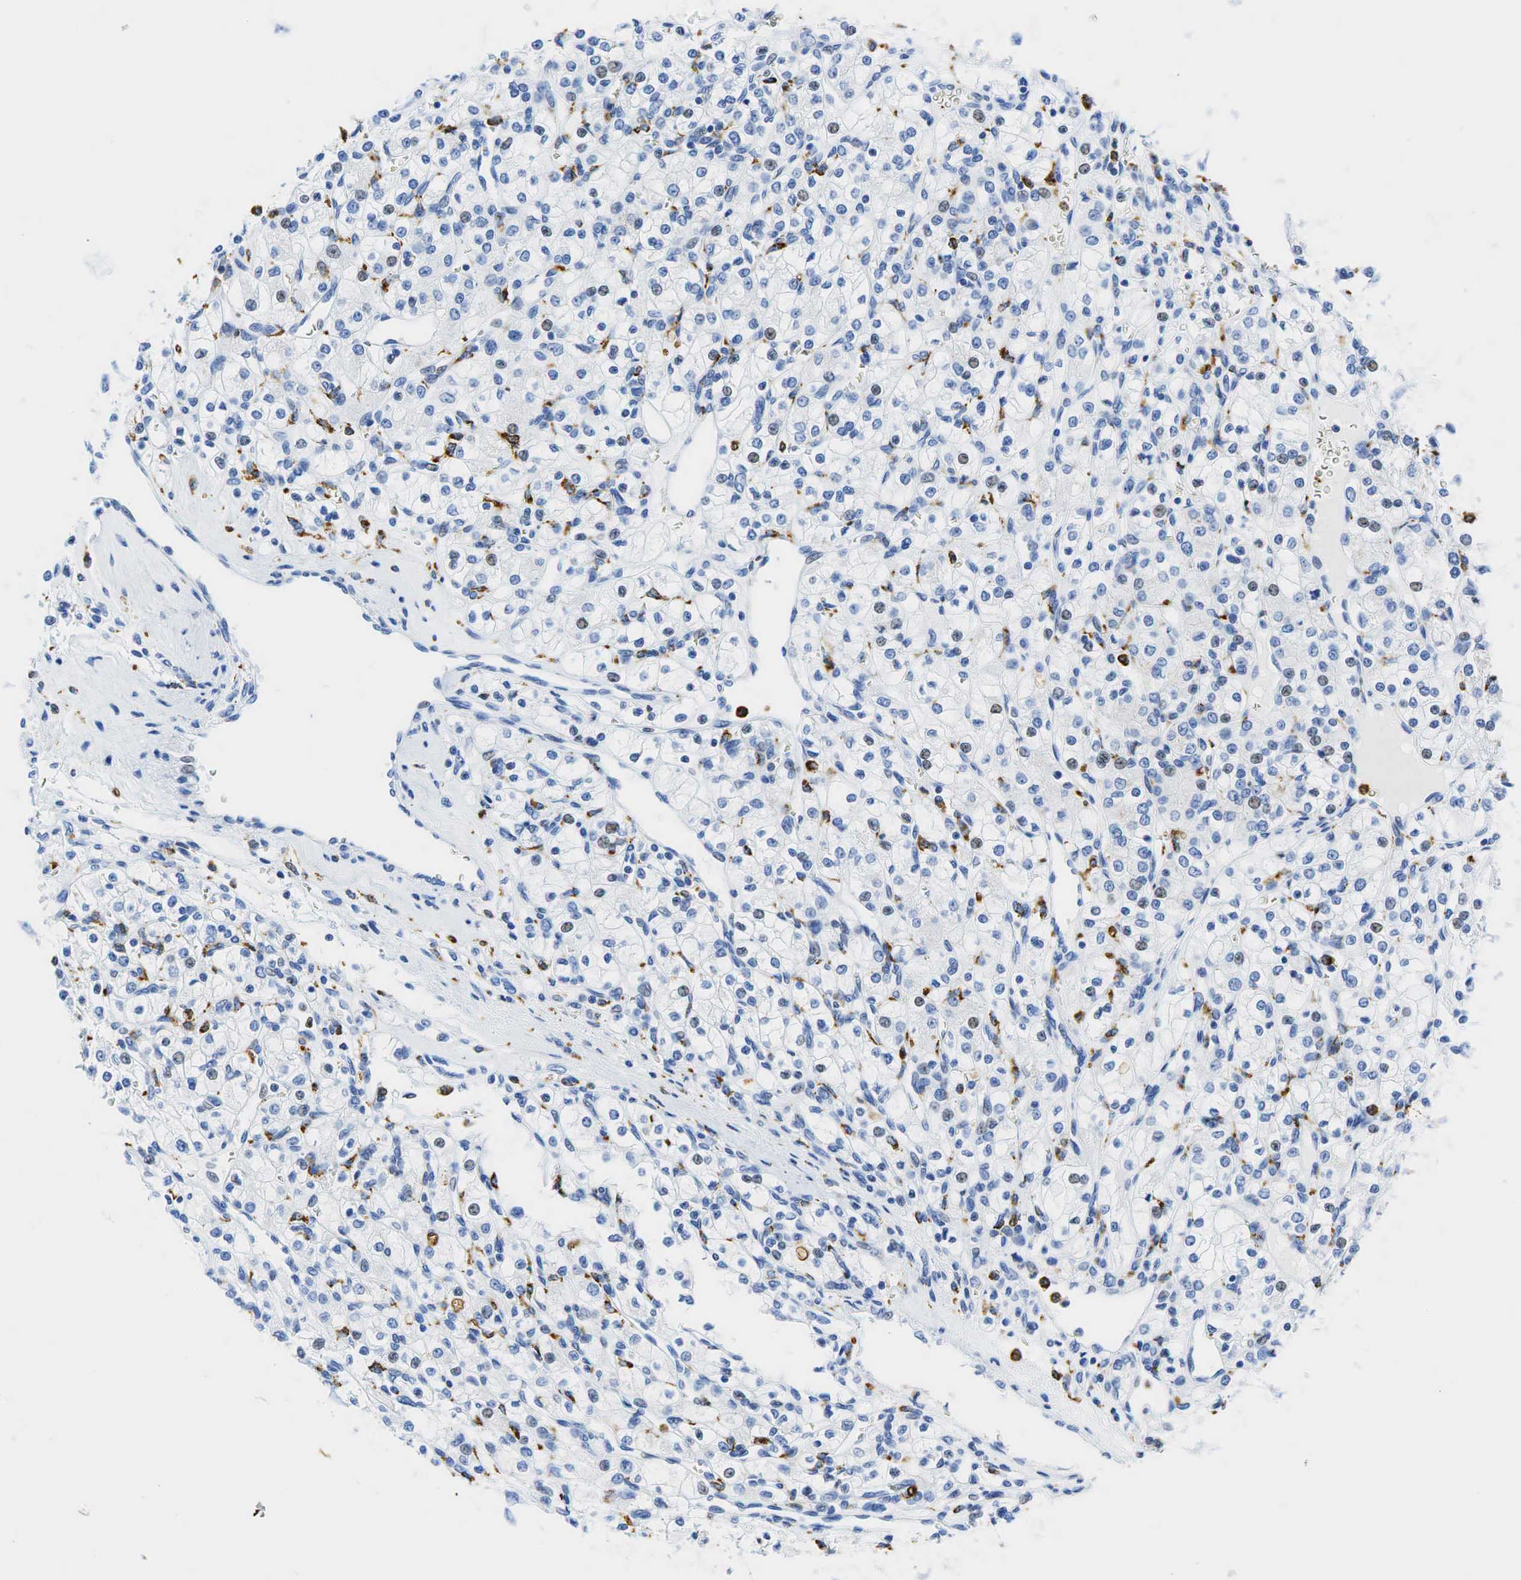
{"staining": {"intensity": "weak", "quantity": "<25%", "location": "nuclear"}, "tissue": "renal cancer", "cell_type": "Tumor cells", "image_type": "cancer", "snomed": [{"axis": "morphology", "description": "Adenocarcinoma, NOS"}, {"axis": "topography", "description": "Kidney"}], "caption": "Renal cancer was stained to show a protein in brown. There is no significant expression in tumor cells.", "gene": "CD68", "patient": {"sex": "female", "age": 62}}